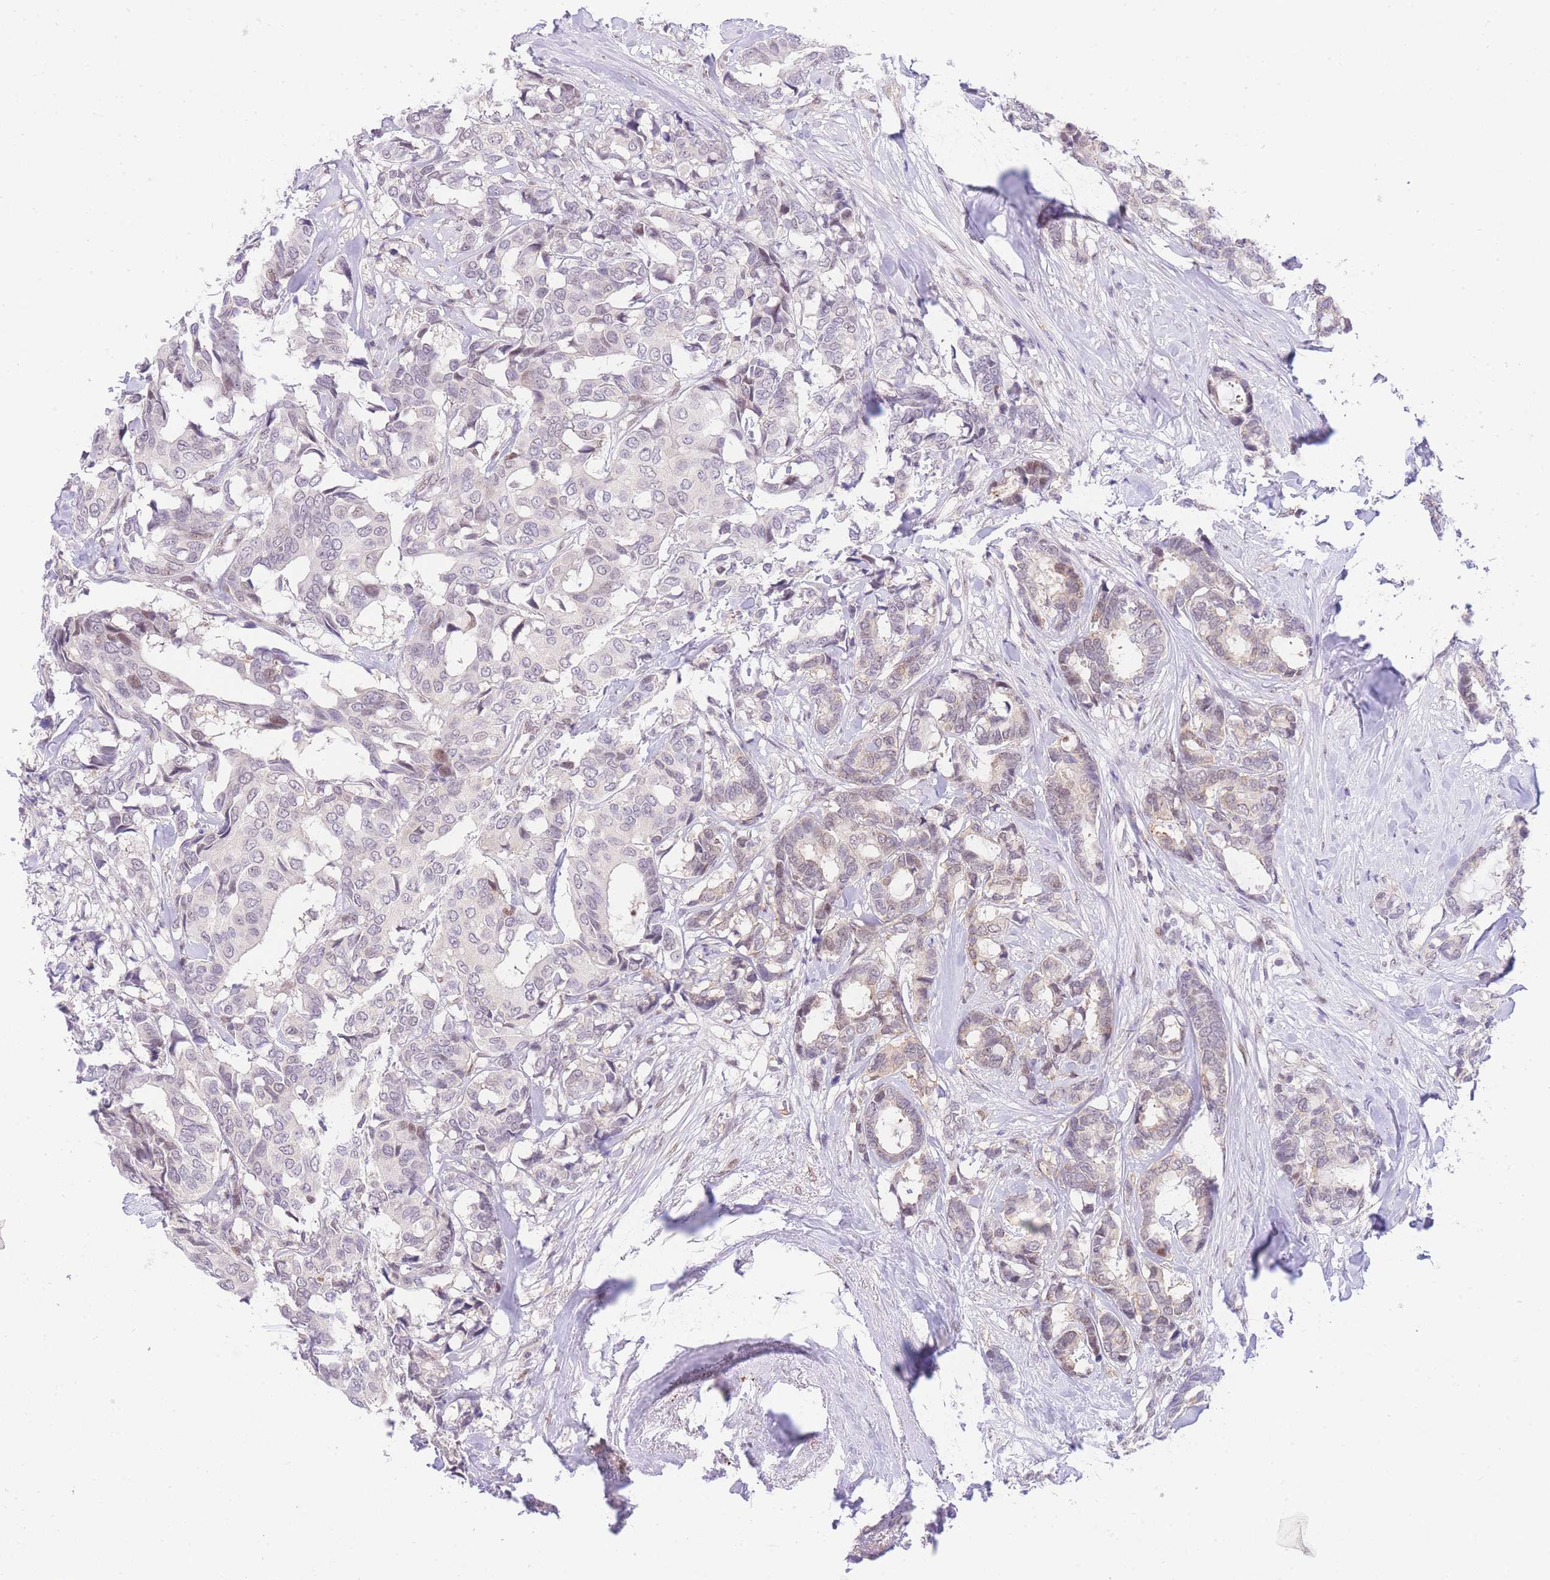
{"staining": {"intensity": "negative", "quantity": "none", "location": "none"}, "tissue": "breast cancer", "cell_type": "Tumor cells", "image_type": "cancer", "snomed": [{"axis": "morphology", "description": "Duct carcinoma"}, {"axis": "topography", "description": "Breast"}], "caption": "Tumor cells show no significant protein positivity in invasive ductal carcinoma (breast).", "gene": "STK39", "patient": {"sex": "female", "age": 87}}